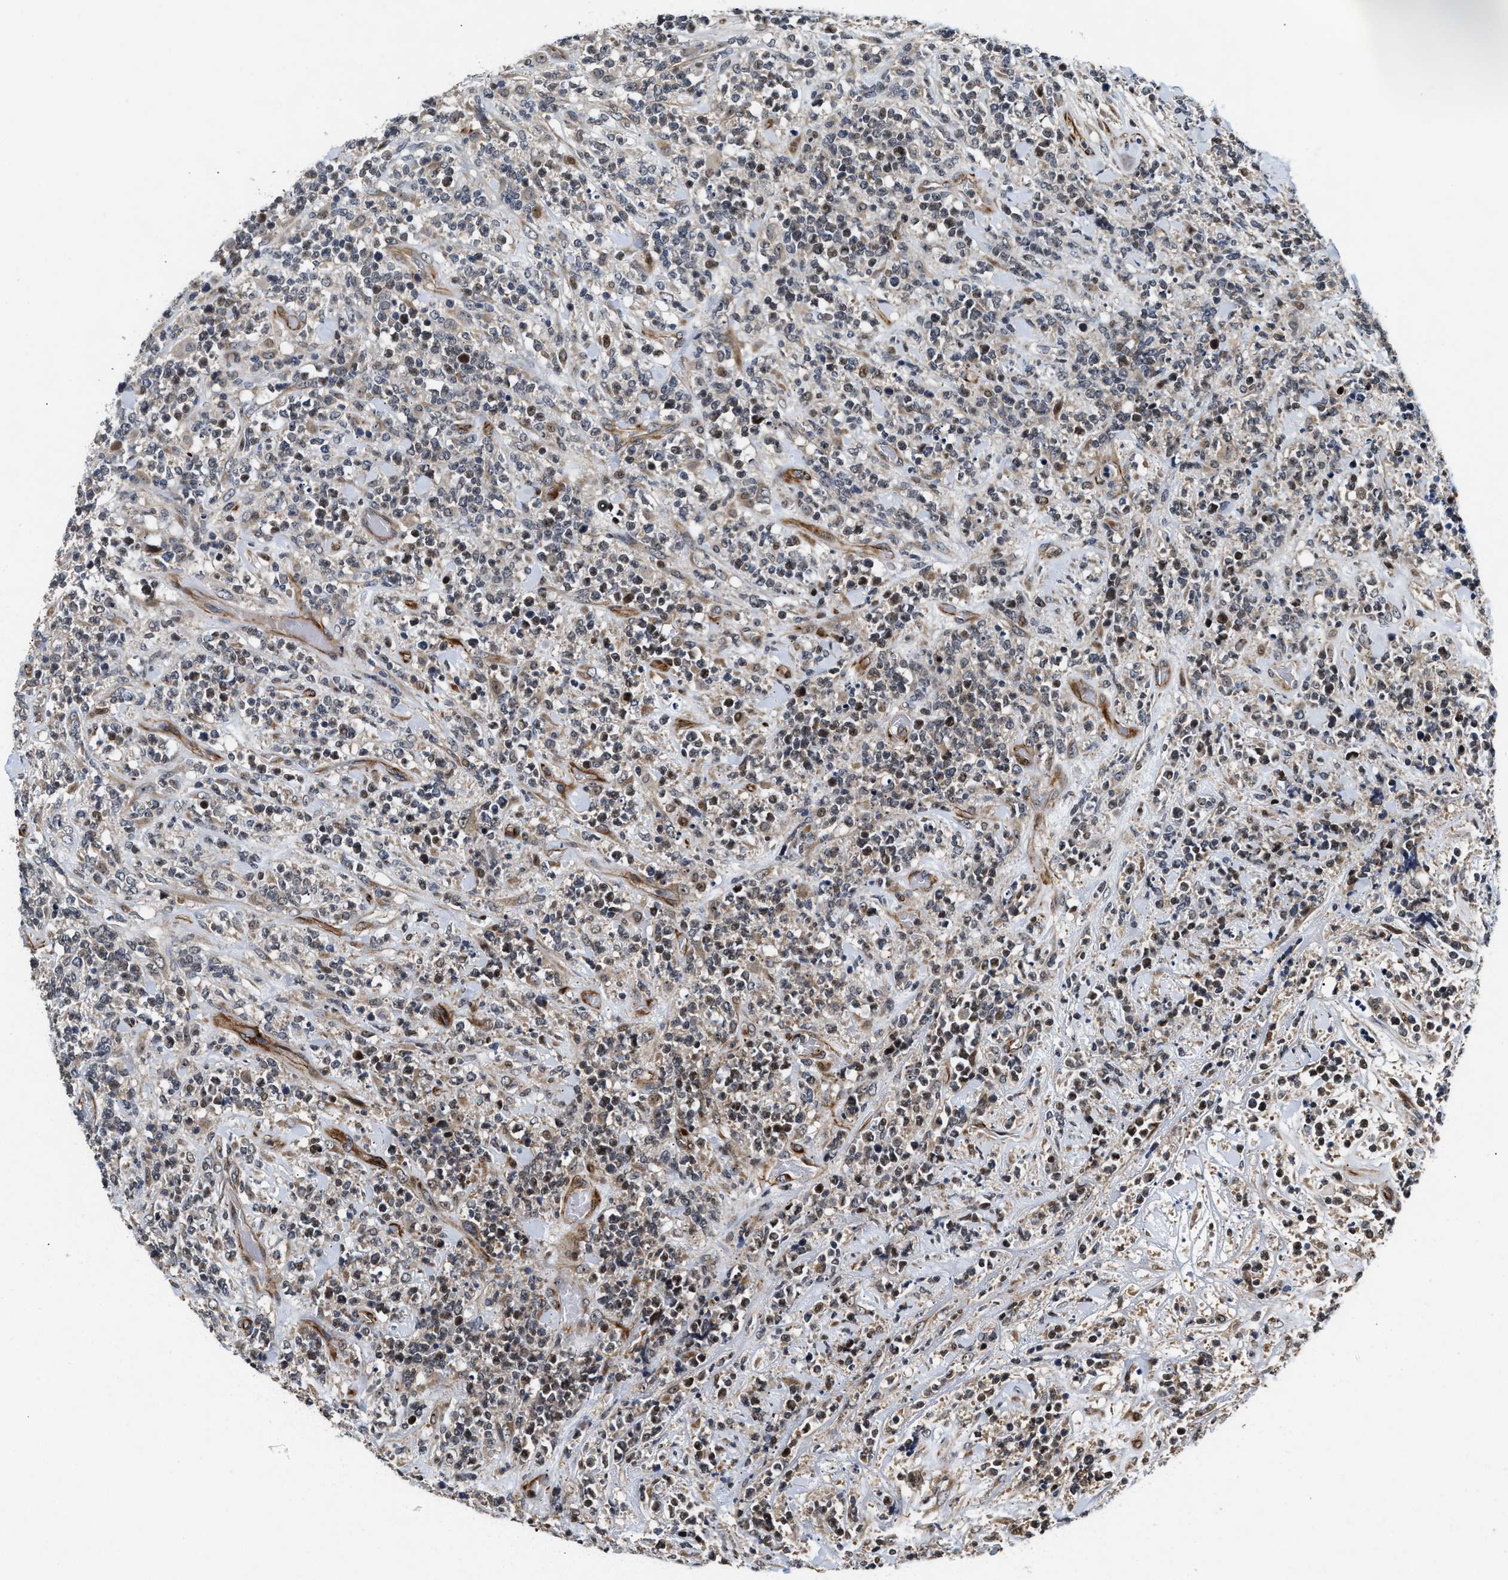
{"staining": {"intensity": "weak", "quantity": "<25%", "location": "nuclear"}, "tissue": "lymphoma", "cell_type": "Tumor cells", "image_type": "cancer", "snomed": [{"axis": "morphology", "description": "Malignant lymphoma, non-Hodgkin's type, High grade"}, {"axis": "topography", "description": "Soft tissue"}], "caption": "Immunohistochemistry image of neoplastic tissue: lymphoma stained with DAB demonstrates no significant protein positivity in tumor cells.", "gene": "ALDH3A2", "patient": {"sex": "male", "age": 18}}